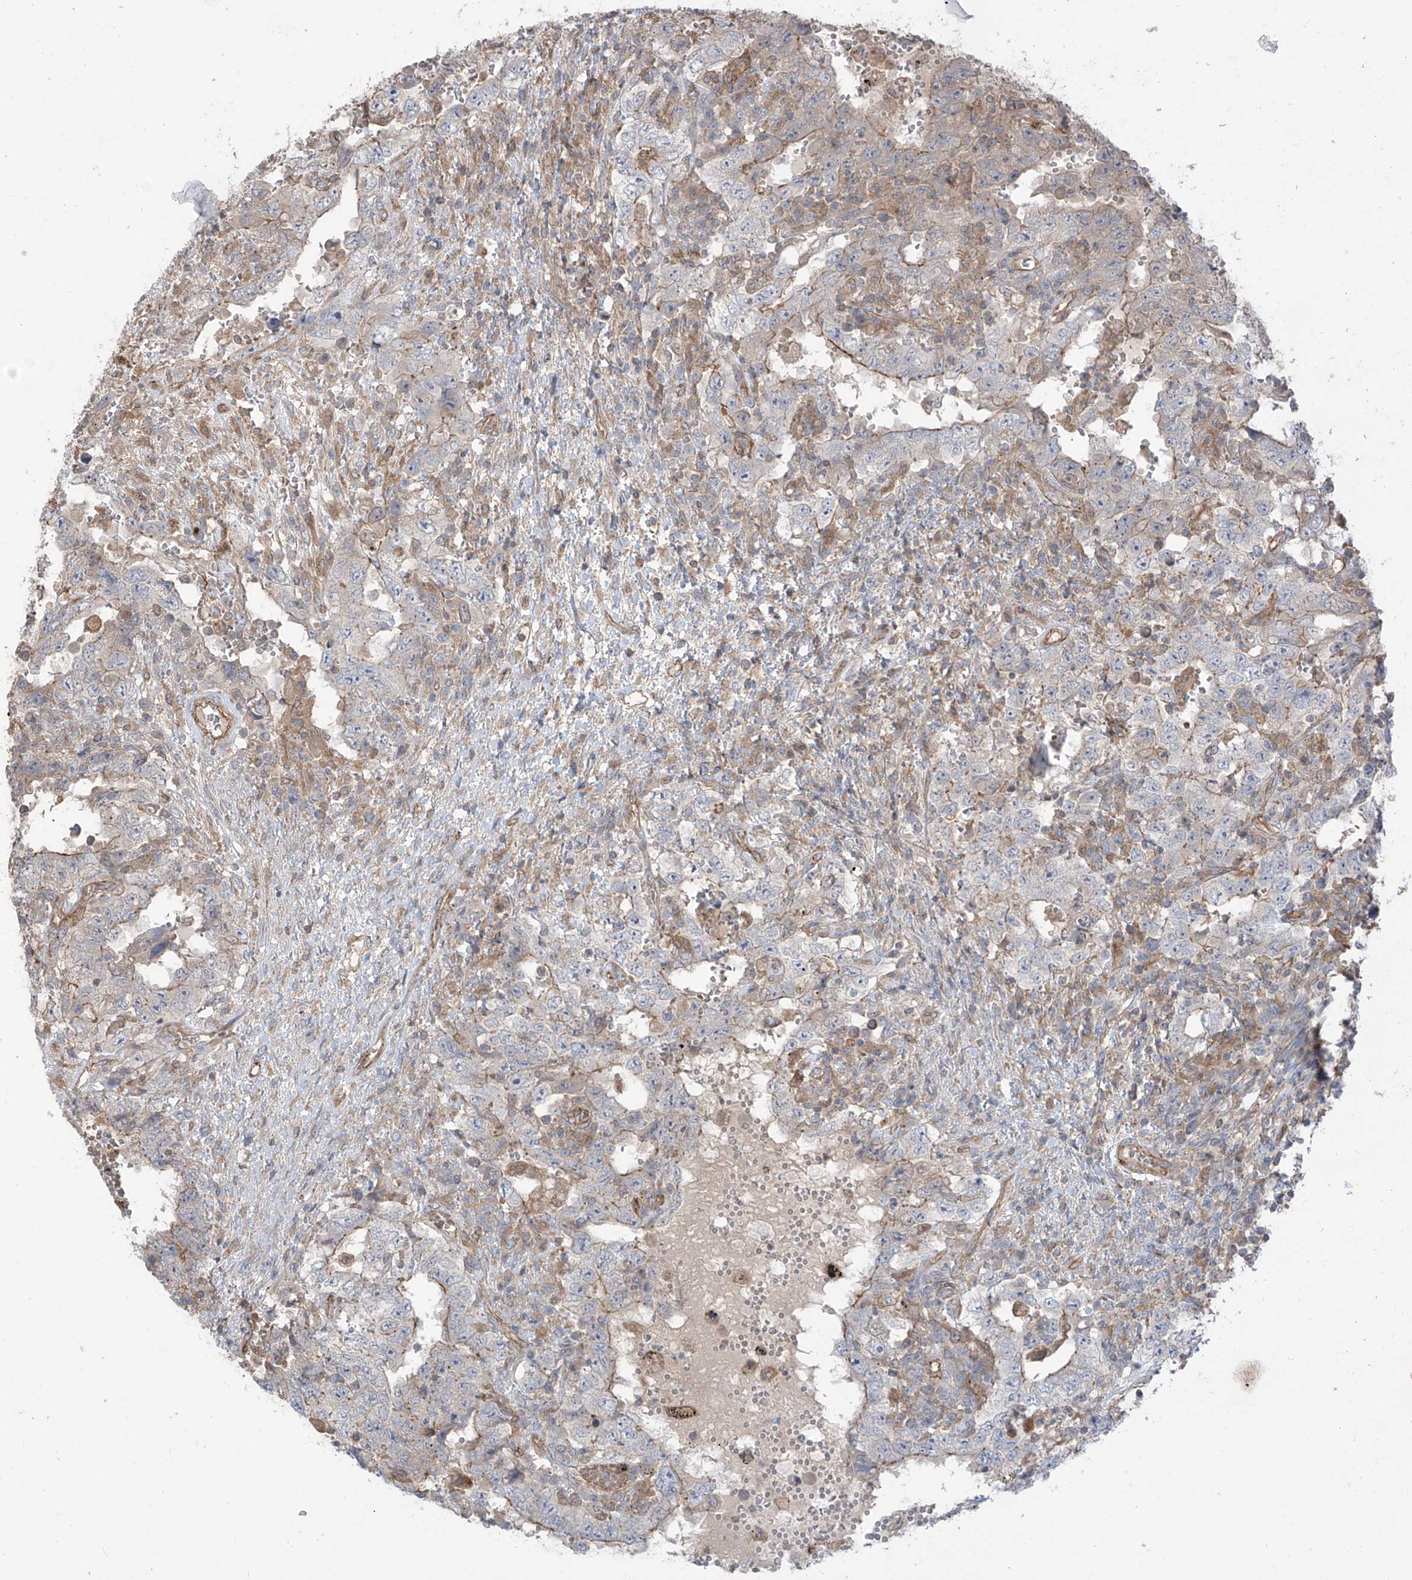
{"staining": {"intensity": "weak", "quantity": "25%-75%", "location": "cytoplasmic/membranous"}, "tissue": "testis cancer", "cell_type": "Tumor cells", "image_type": "cancer", "snomed": [{"axis": "morphology", "description": "Carcinoma, Embryonal, NOS"}, {"axis": "topography", "description": "Testis"}], "caption": "There is low levels of weak cytoplasmic/membranous staining in tumor cells of embryonal carcinoma (testis), as demonstrated by immunohistochemical staining (brown color).", "gene": "TRMU", "patient": {"sex": "male", "age": 26}}